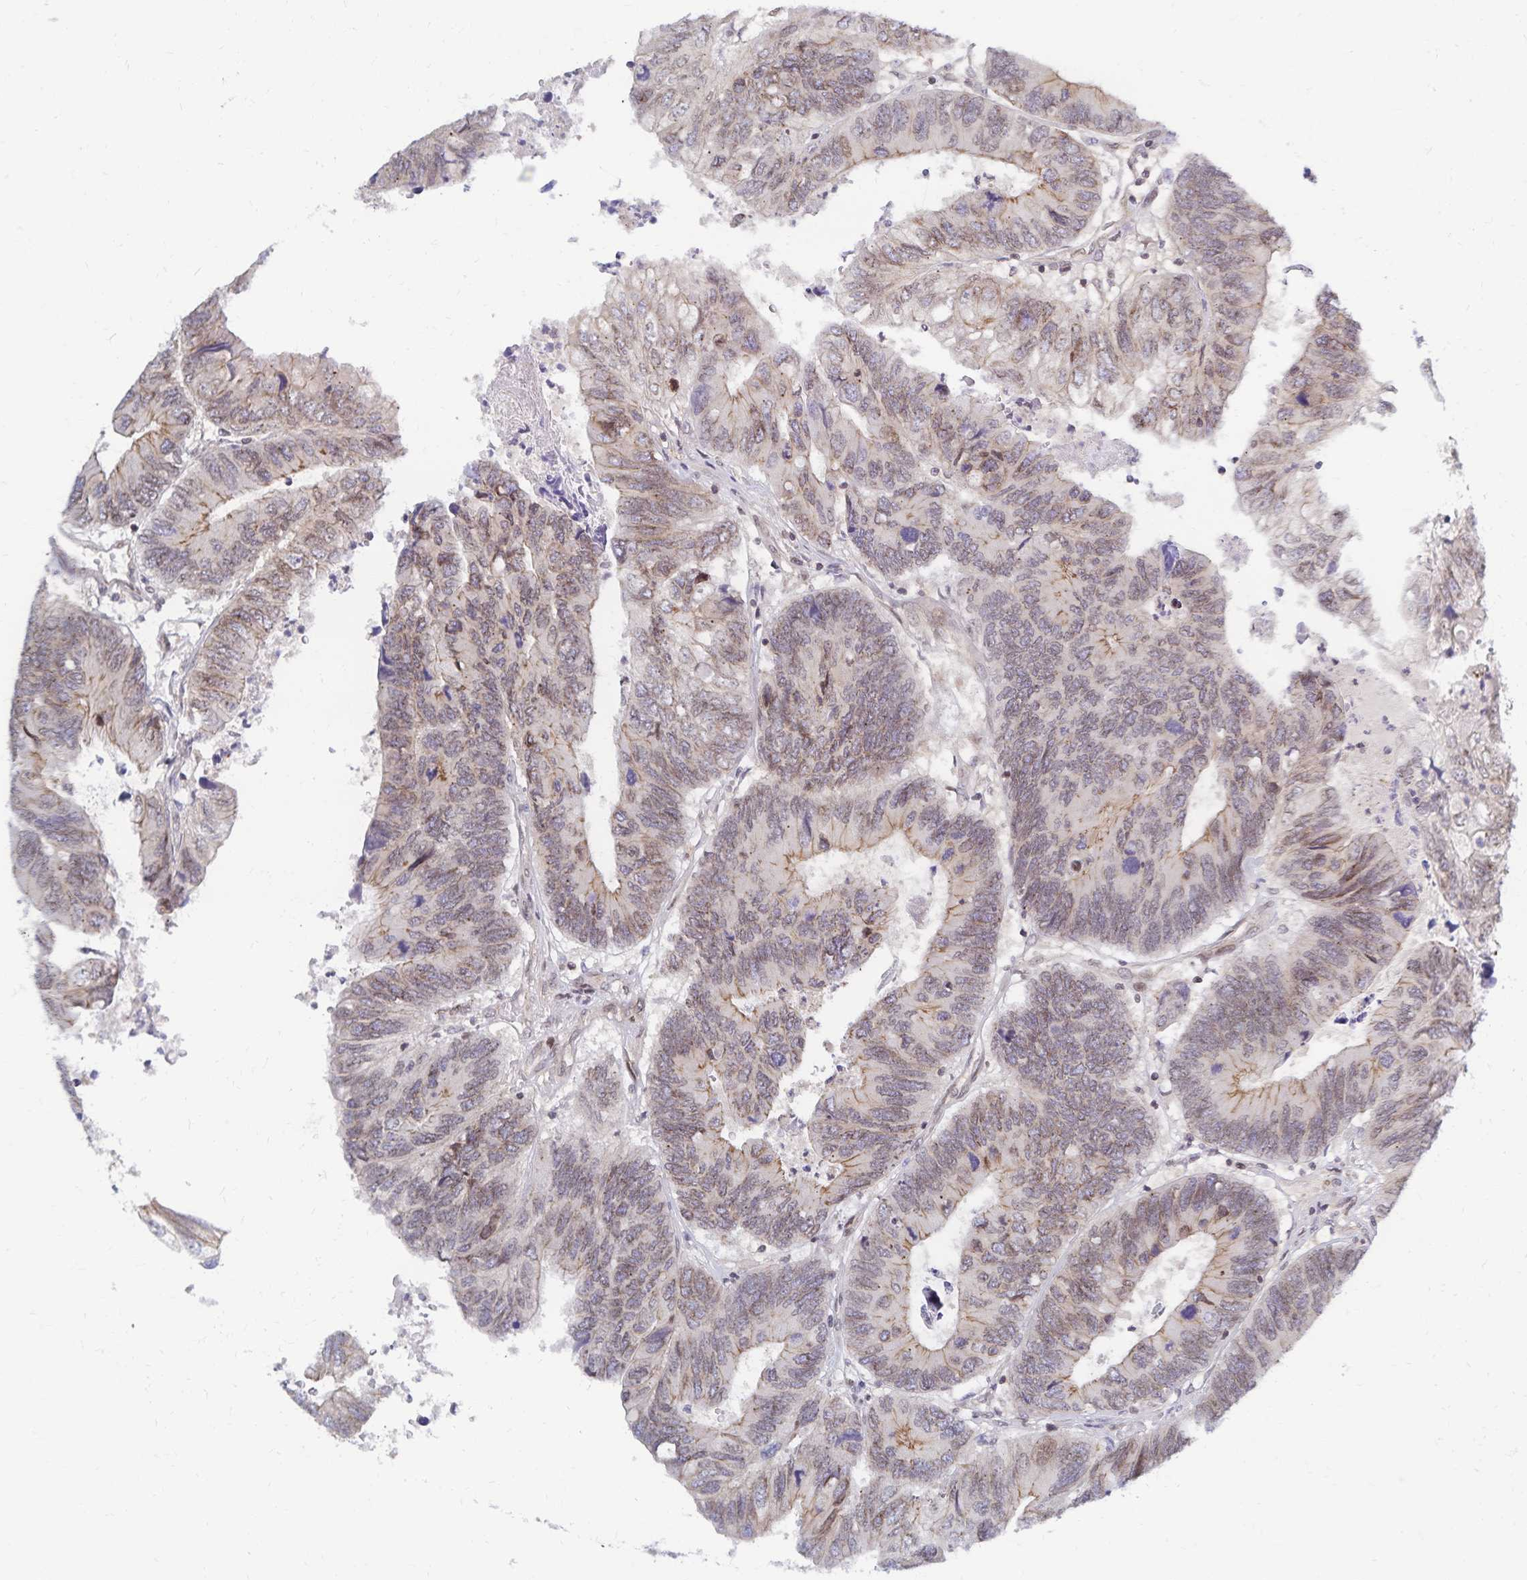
{"staining": {"intensity": "weak", "quantity": "25%-75%", "location": "cytoplasmic/membranous"}, "tissue": "colorectal cancer", "cell_type": "Tumor cells", "image_type": "cancer", "snomed": [{"axis": "morphology", "description": "Adenocarcinoma, NOS"}, {"axis": "topography", "description": "Colon"}], "caption": "This is a histology image of immunohistochemistry (IHC) staining of colorectal cancer, which shows weak staining in the cytoplasmic/membranous of tumor cells.", "gene": "RAB9B", "patient": {"sex": "female", "age": 67}}